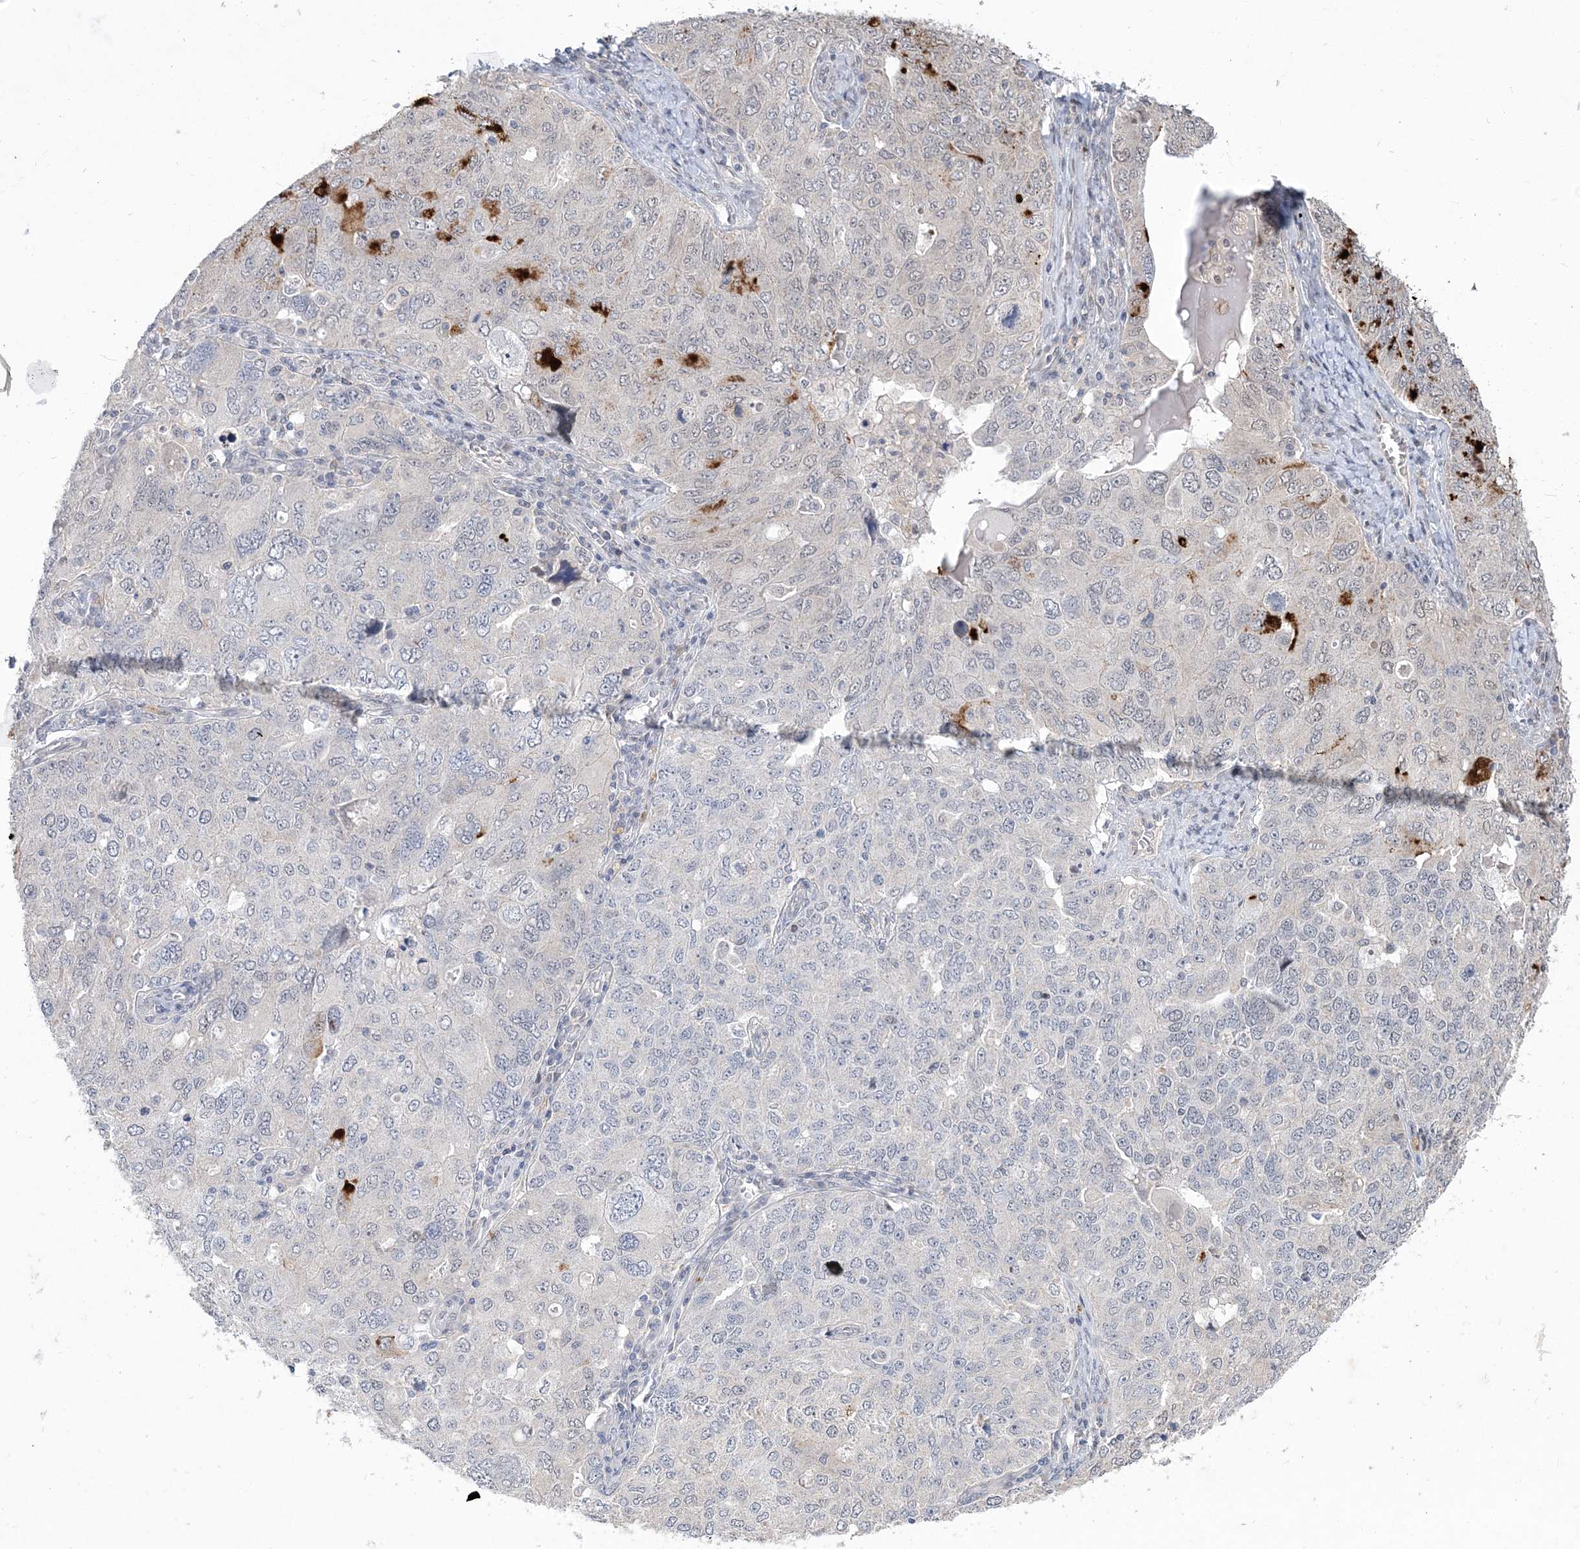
{"staining": {"intensity": "negative", "quantity": "none", "location": "none"}, "tissue": "ovarian cancer", "cell_type": "Tumor cells", "image_type": "cancer", "snomed": [{"axis": "morphology", "description": "Carcinoma, endometroid"}, {"axis": "topography", "description": "Ovary"}], "caption": "The image displays no significant positivity in tumor cells of ovarian endometroid carcinoma. The staining was performed using DAB to visualize the protein expression in brown, while the nuclei were stained in blue with hematoxylin (Magnification: 20x).", "gene": "TSPEAR", "patient": {"sex": "female", "age": 62}}